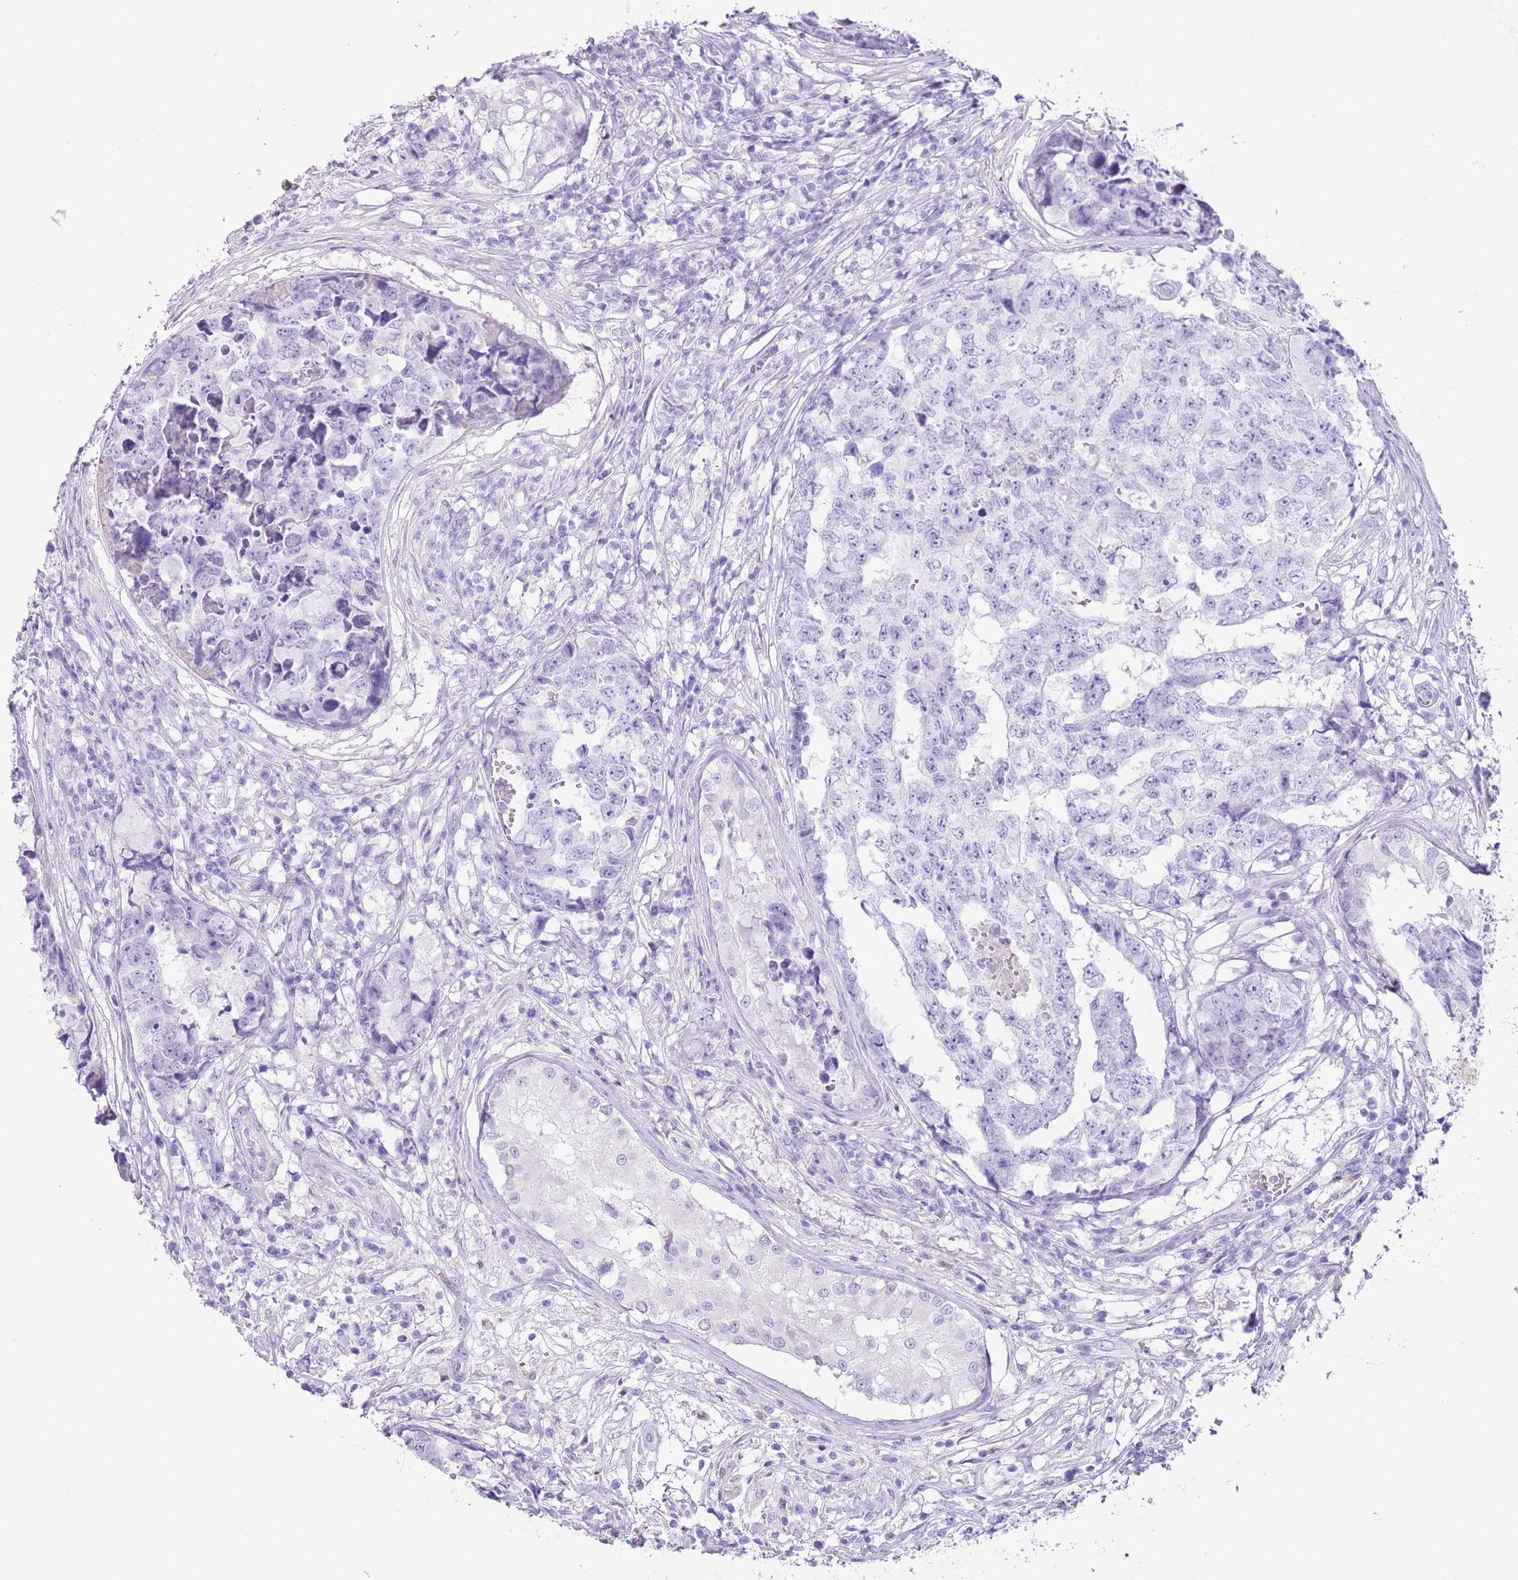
{"staining": {"intensity": "negative", "quantity": "none", "location": "none"}, "tissue": "testis cancer", "cell_type": "Tumor cells", "image_type": "cancer", "snomed": [{"axis": "morphology", "description": "Carcinoma, Embryonal, NOS"}, {"axis": "topography", "description": "Testis"}], "caption": "There is no significant positivity in tumor cells of testis cancer.", "gene": "SLC7A14", "patient": {"sex": "male", "age": 25}}